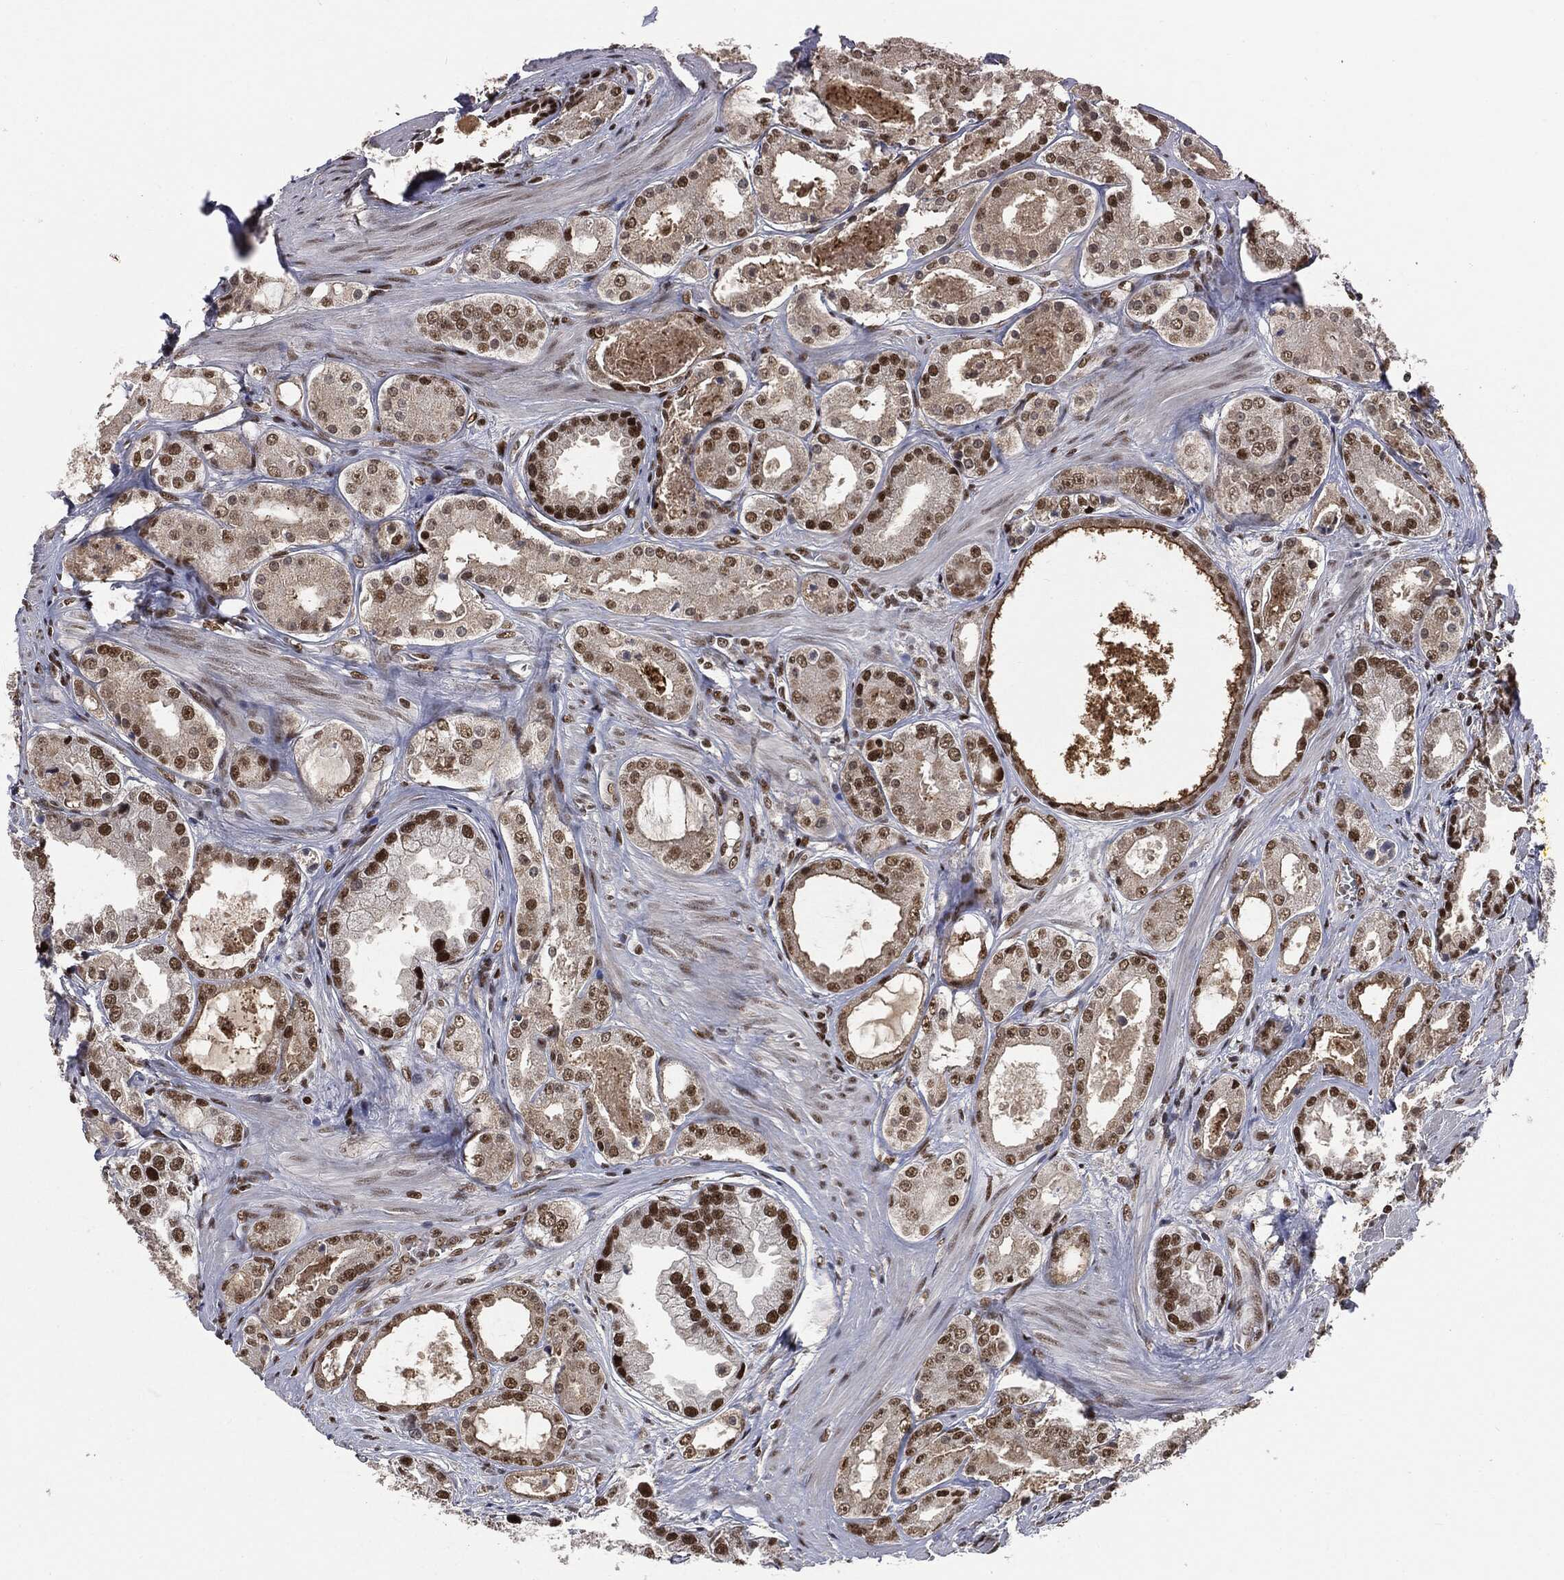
{"staining": {"intensity": "strong", "quantity": "<25%", "location": "nuclear"}, "tissue": "prostate cancer", "cell_type": "Tumor cells", "image_type": "cancer", "snomed": [{"axis": "morphology", "description": "Adenocarcinoma, NOS"}, {"axis": "topography", "description": "Prostate"}], "caption": "About <25% of tumor cells in adenocarcinoma (prostate) show strong nuclear protein staining as visualized by brown immunohistochemical staining.", "gene": "DPH2", "patient": {"sex": "male", "age": 61}}